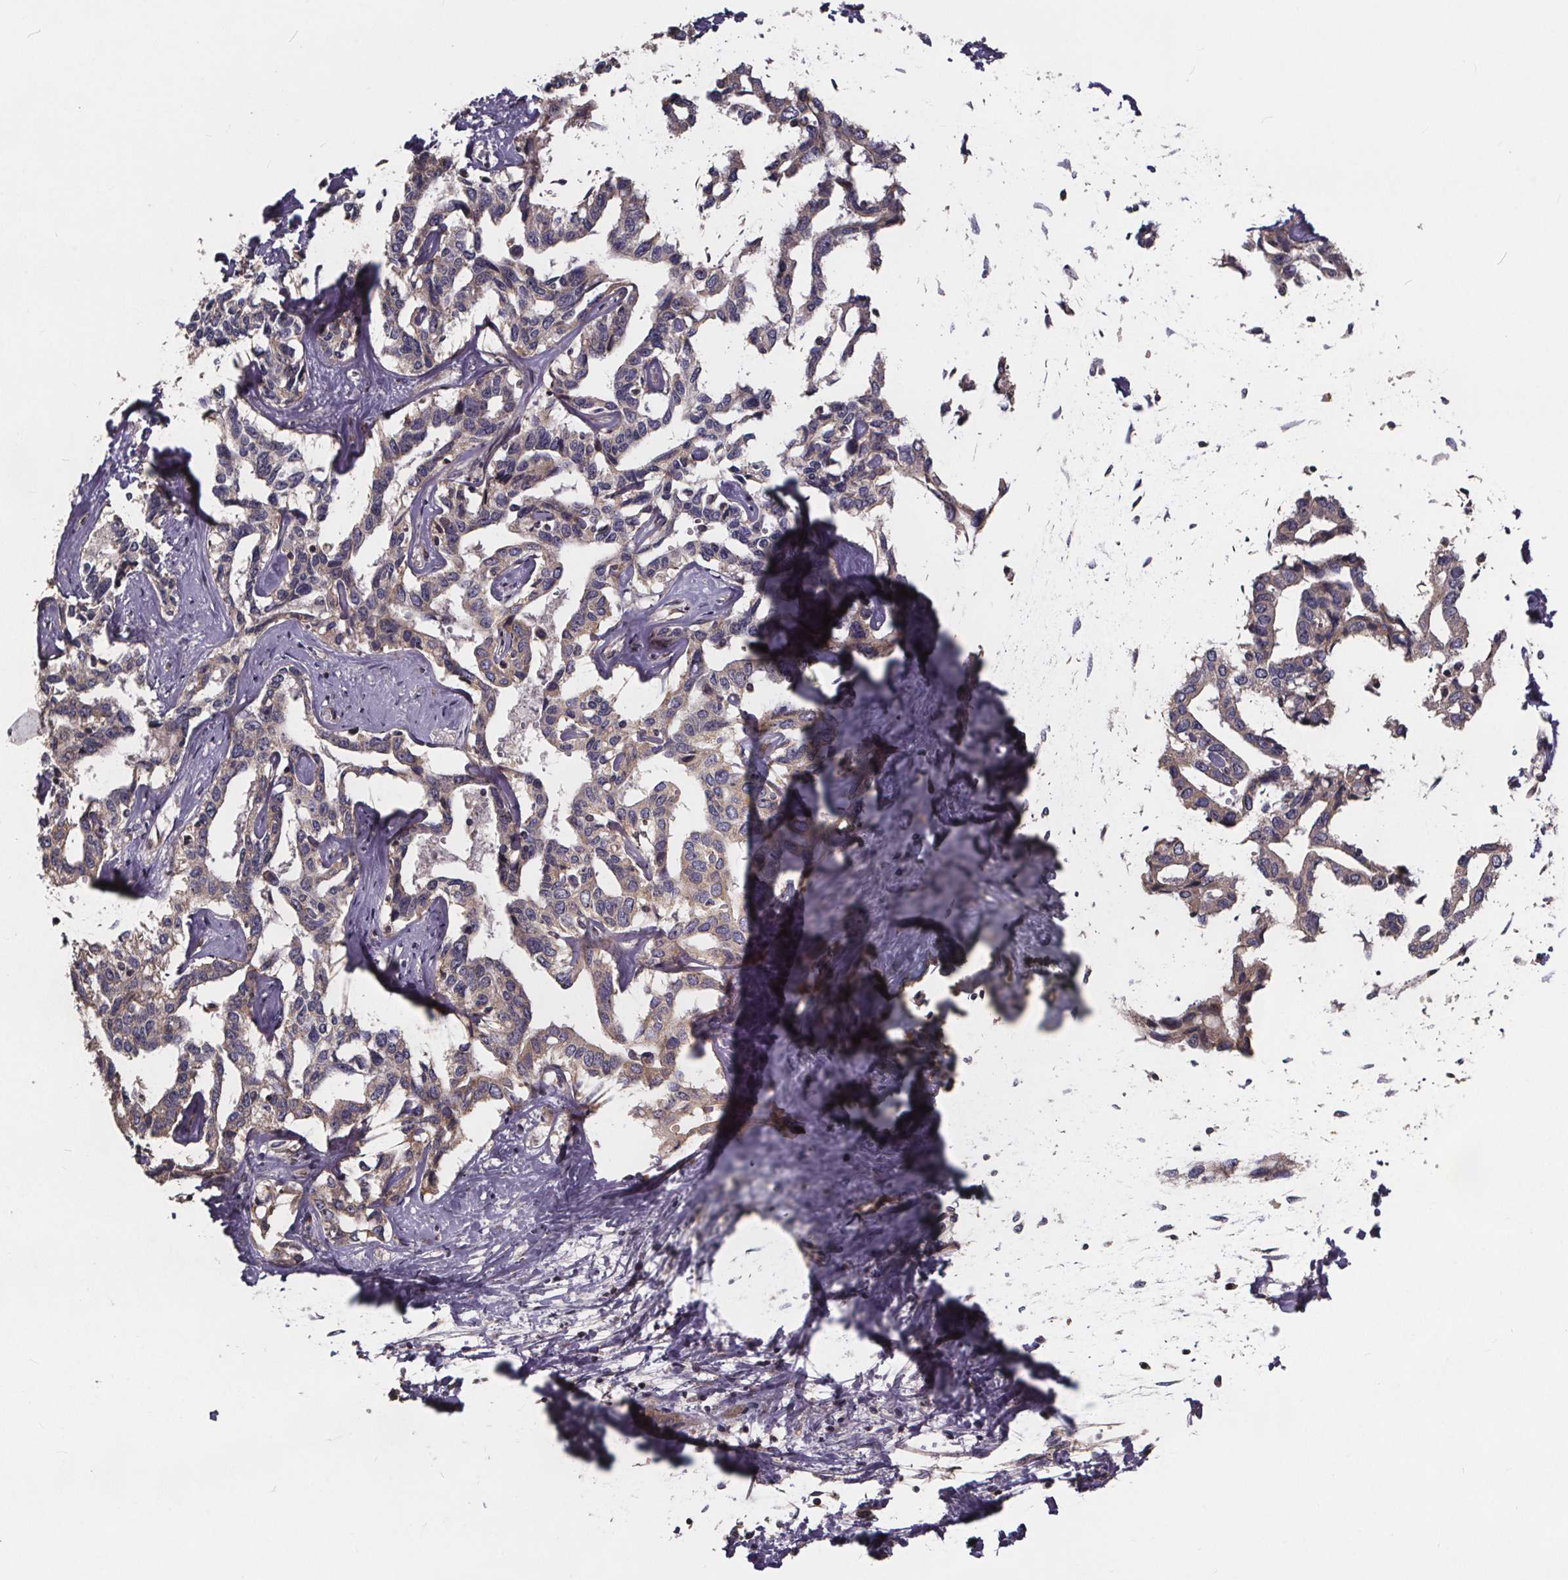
{"staining": {"intensity": "weak", "quantity": "25%-75%", "location": "cytoplasmic/membranous"}, "tissue": "liver cancer", "cell_type": "Tumor cells", "image_type": "cancer", "snomed": [{"axis": "morphology", "description": "Cholangiocarcinoma"}, {"axis": "topography", "description": "Liver"}], "caption": "The histopathology image demonstrates immunohistochemical staining of liver cholangiocarcinoma. There is weak cytoplasmic/membranous positivity is appreciated in about 25%-75% of tumor cells. (brown staining indicates protein expression, while blue staining denotes nuclei).", "gene": "YME1L1", "patient": {"sex": "male", "age": 59}}